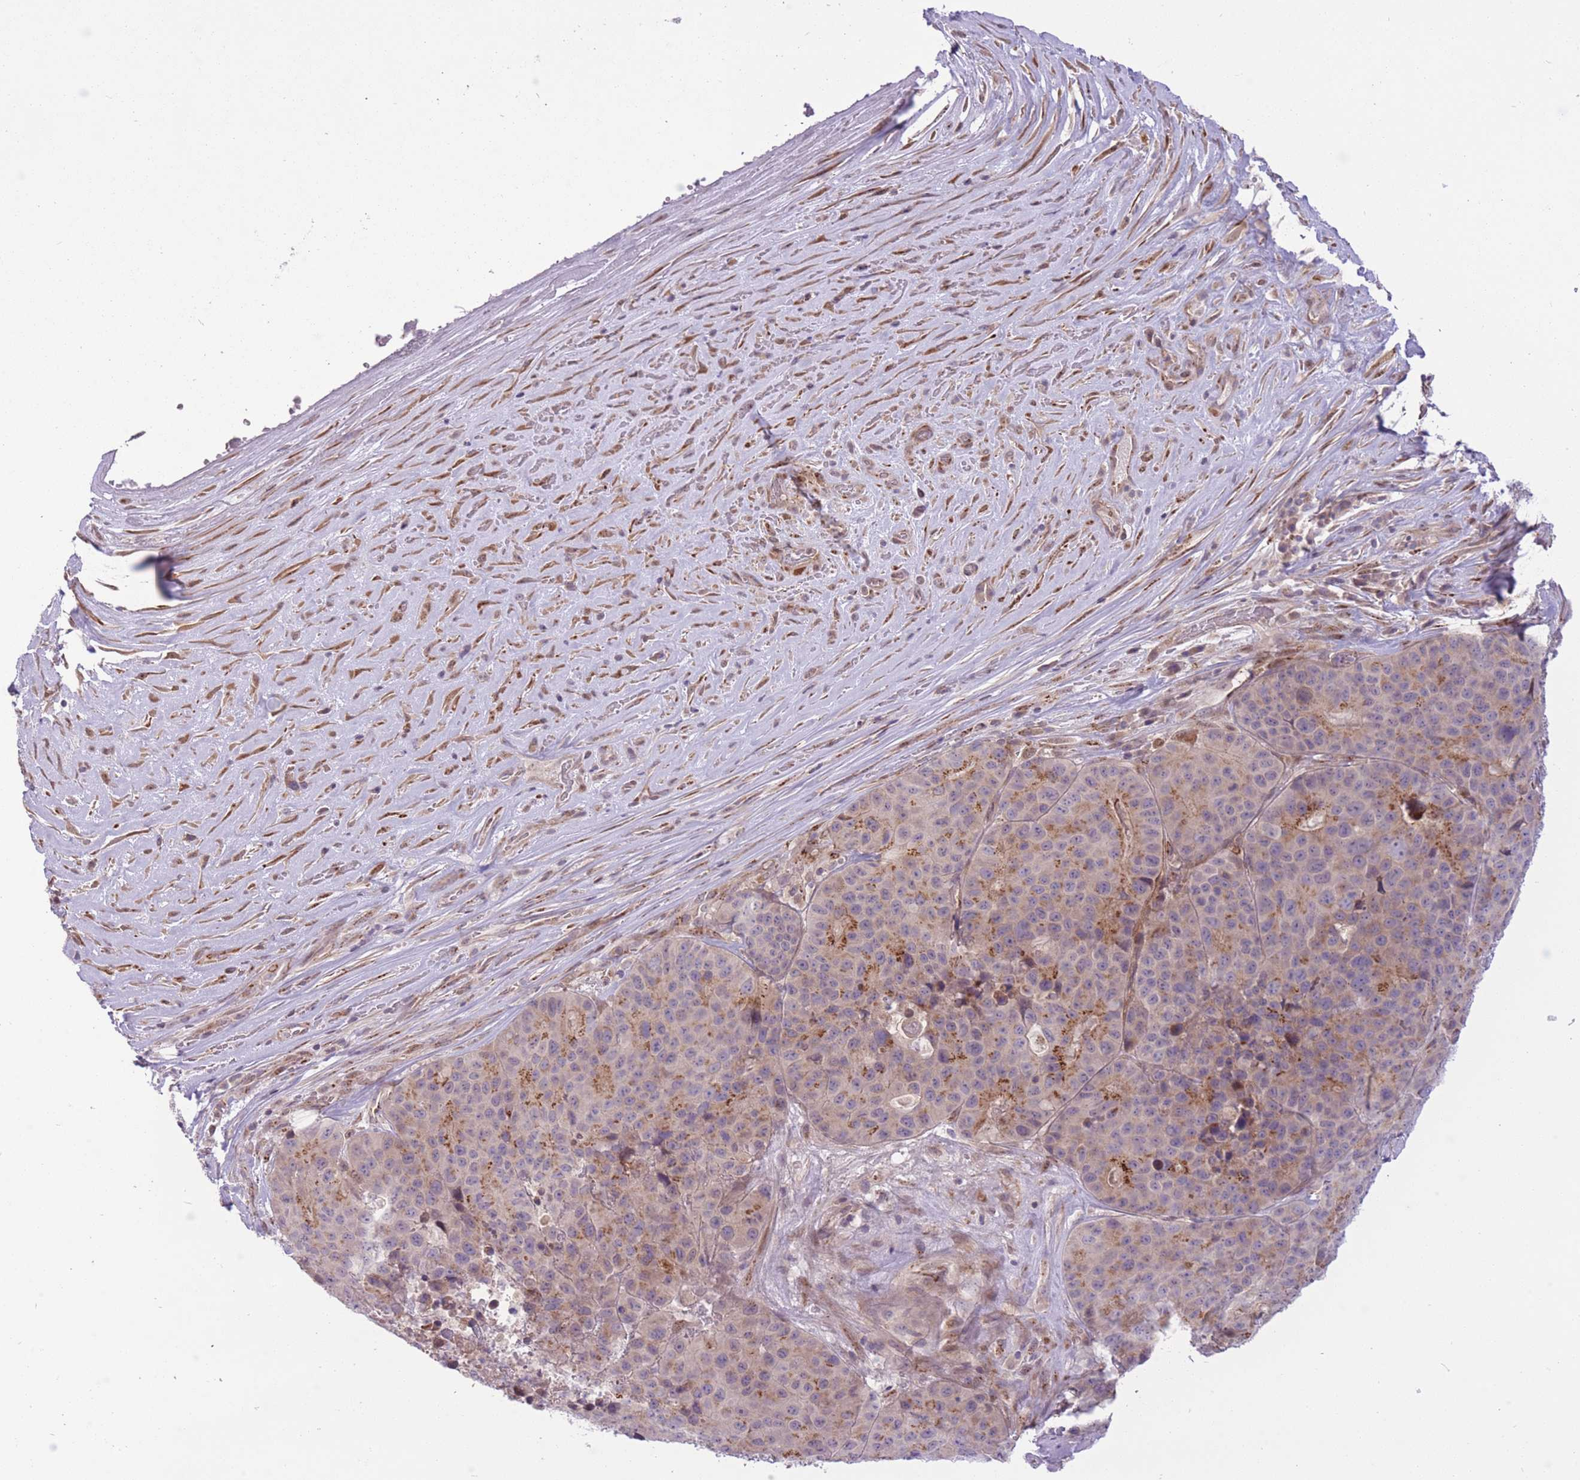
{"staining": {"intensity": "moderate", "quantity": "<25%", "location": "cytoplasmic/membranous"}, "tissue": "stomach cancer", "cell_type": "Tumor cells", "image_type": "cancer", "snomed": [{"axis": "morphology", "description": "Adenocarcinoma, NOS"}, {"axis": "topography", "description": "Stomach"}], "caption": "A micrograph of stomach adenocarcinoma stained for a protein exhibits moderate cytoplasmic/membranous brown staining in tumor cells.", "gene": "ZBED5", "patient": {"sex": "male", "age": 71}}